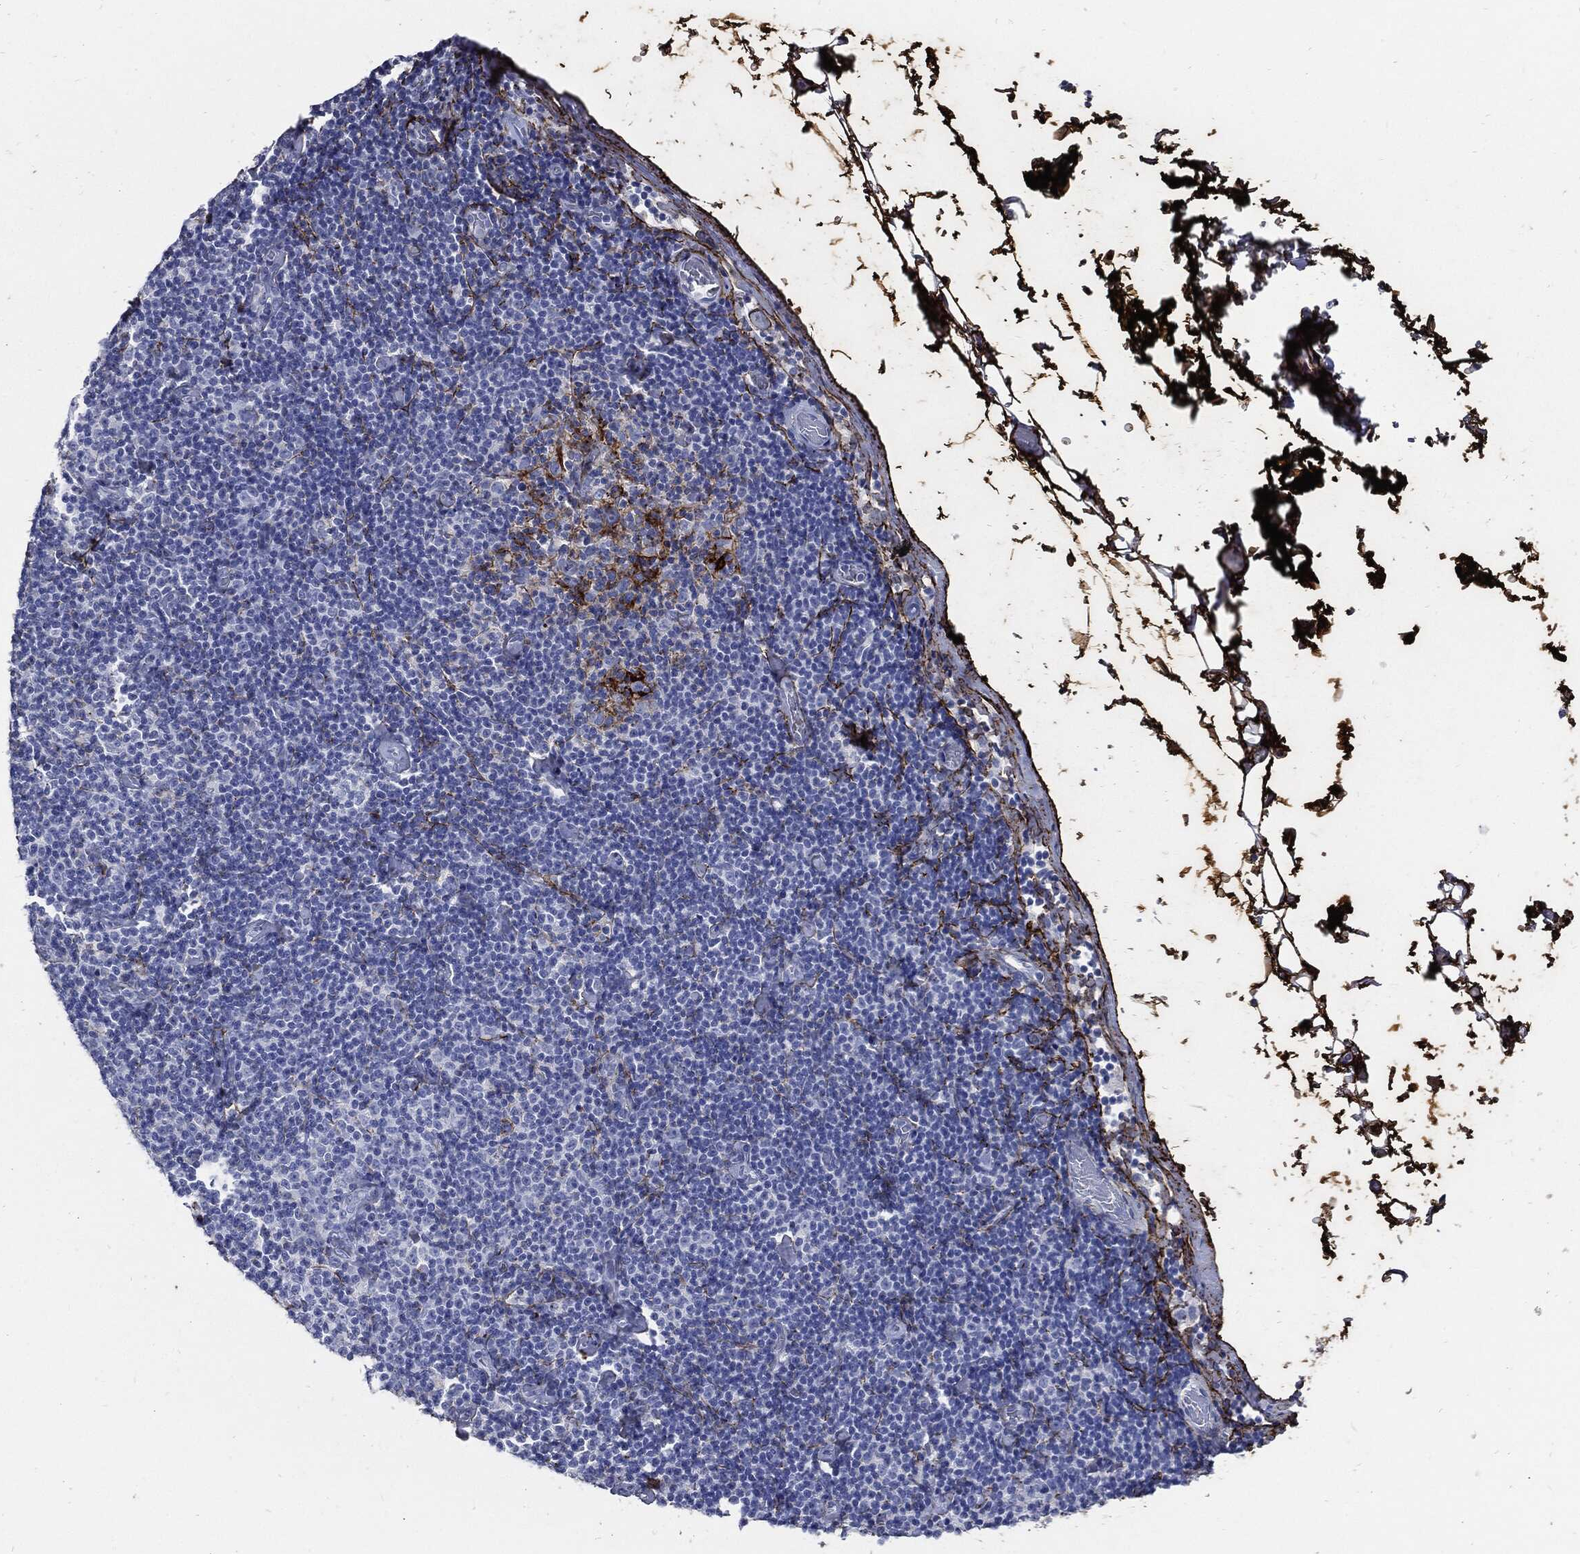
{"staining": {"intensity": "negative", "quantity": "none", "location": "none"}, "tissue": "lymphoma", "cell_type": "Tumor cells", "image_type": "cancer", "snomed": [{"axis": "morphology", "description": "Malignant lymphoma, non-Hodgkin's type, Low grade"}, {"axis": "topography", "description": "Lymph node"}], "caption": "This is an IHC histopathology image of human lymphoma. There is no expression in tumor cells.", "gene": "FBN1", "patient": {"sex": "male", "age": 81}}